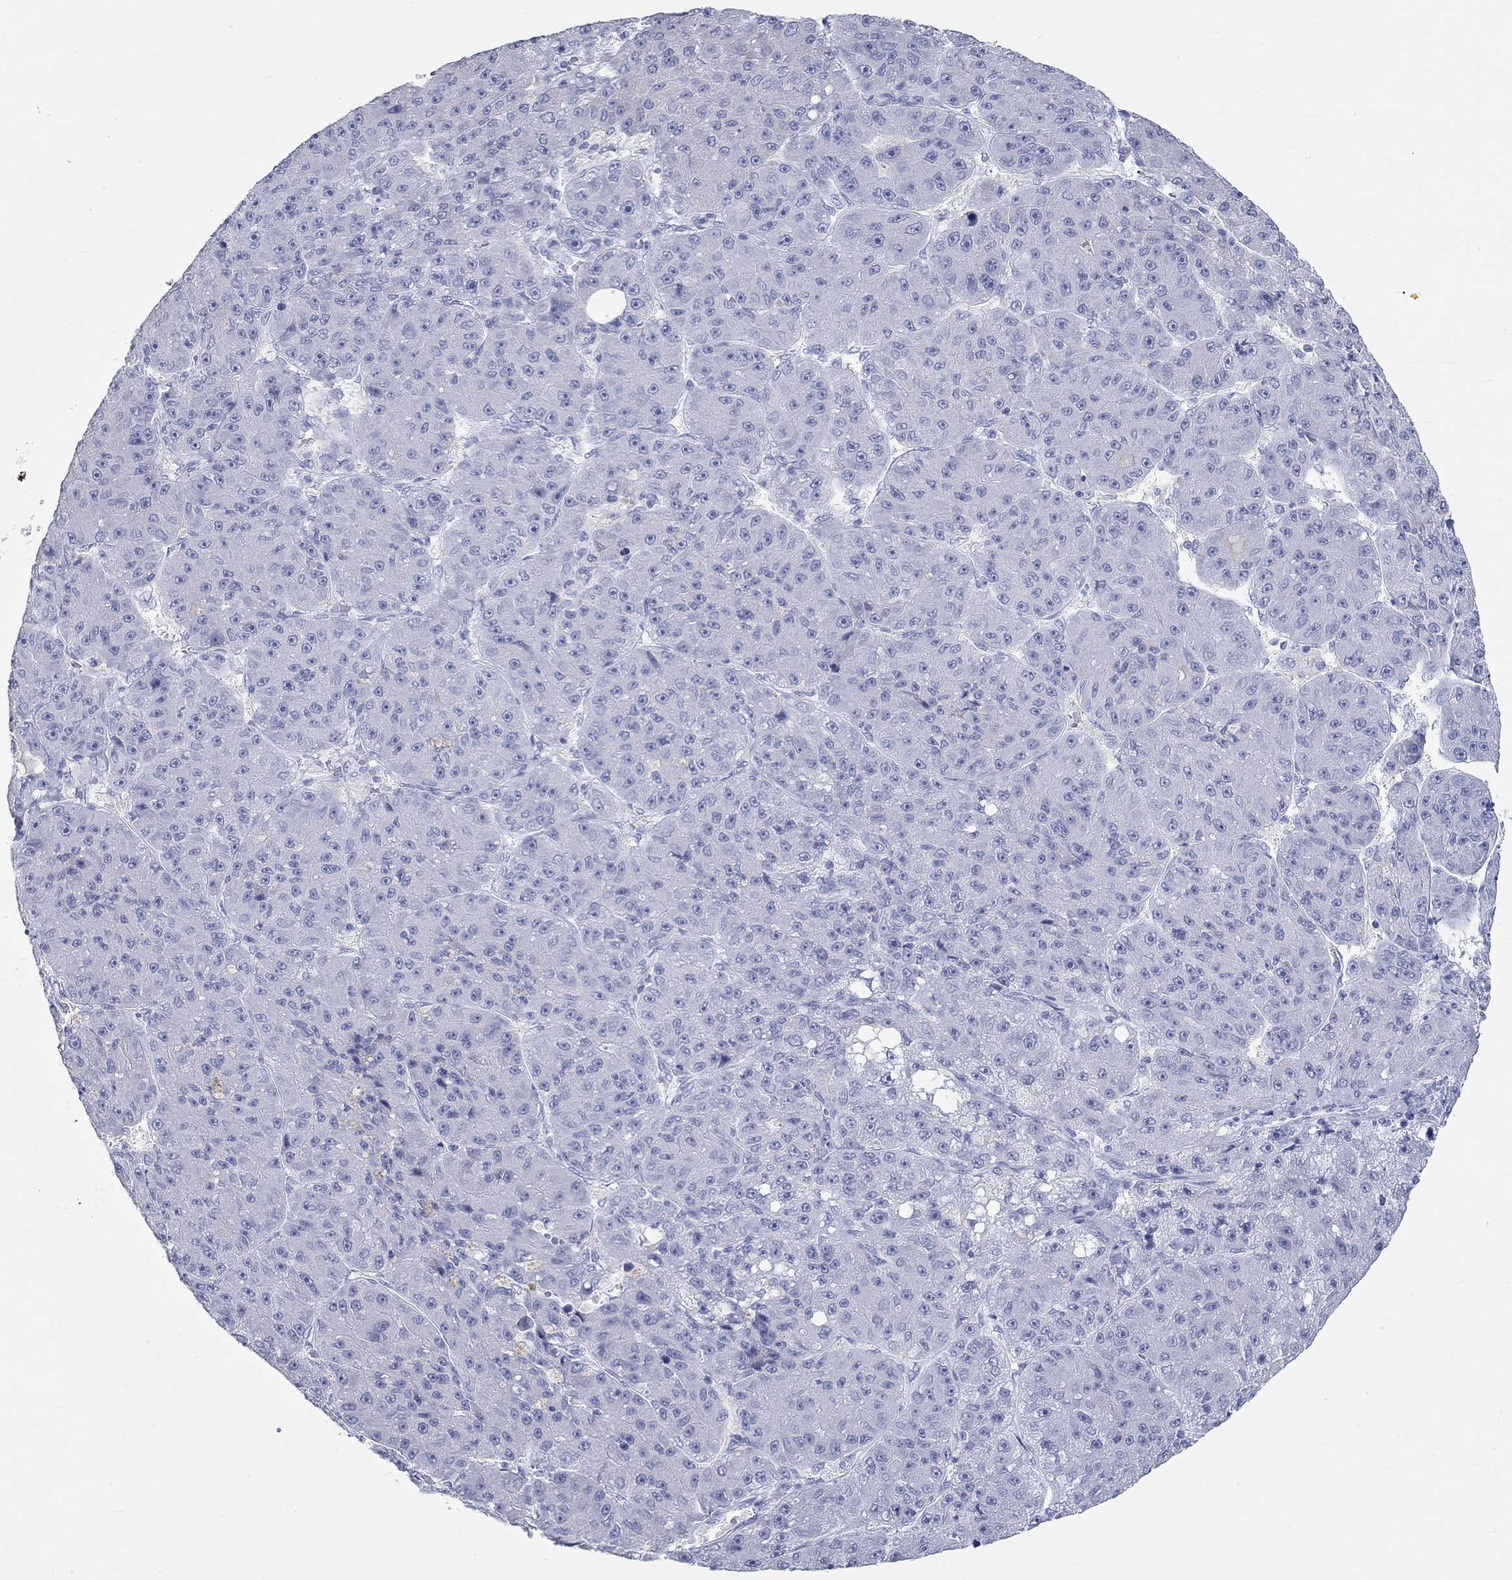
{"staining": {"intensity": "negative", "quantity": "none", "location": "none"}, "tissue": "liver cancer", "cell_type": "Tumor cells", "image_type": "cancer", "snomed": [{"axis": "morphology", "description": "Carcinoma, Hepatocellular, NOS"}, {"axis": "topography", "description": "Liver"}], "caption": "DAB (3,3'-diaminobenzidine) immunohistochemical staining of human liver hepatocellular carcinoma shows no significant expression in tumor cells. Brightfield microscopy of IHC stained with DAB (brown) and hematoxylin (blue), captured at high magnification.", "gene": "SPATA9", "patient": {"sex": "male", "age": 67}}